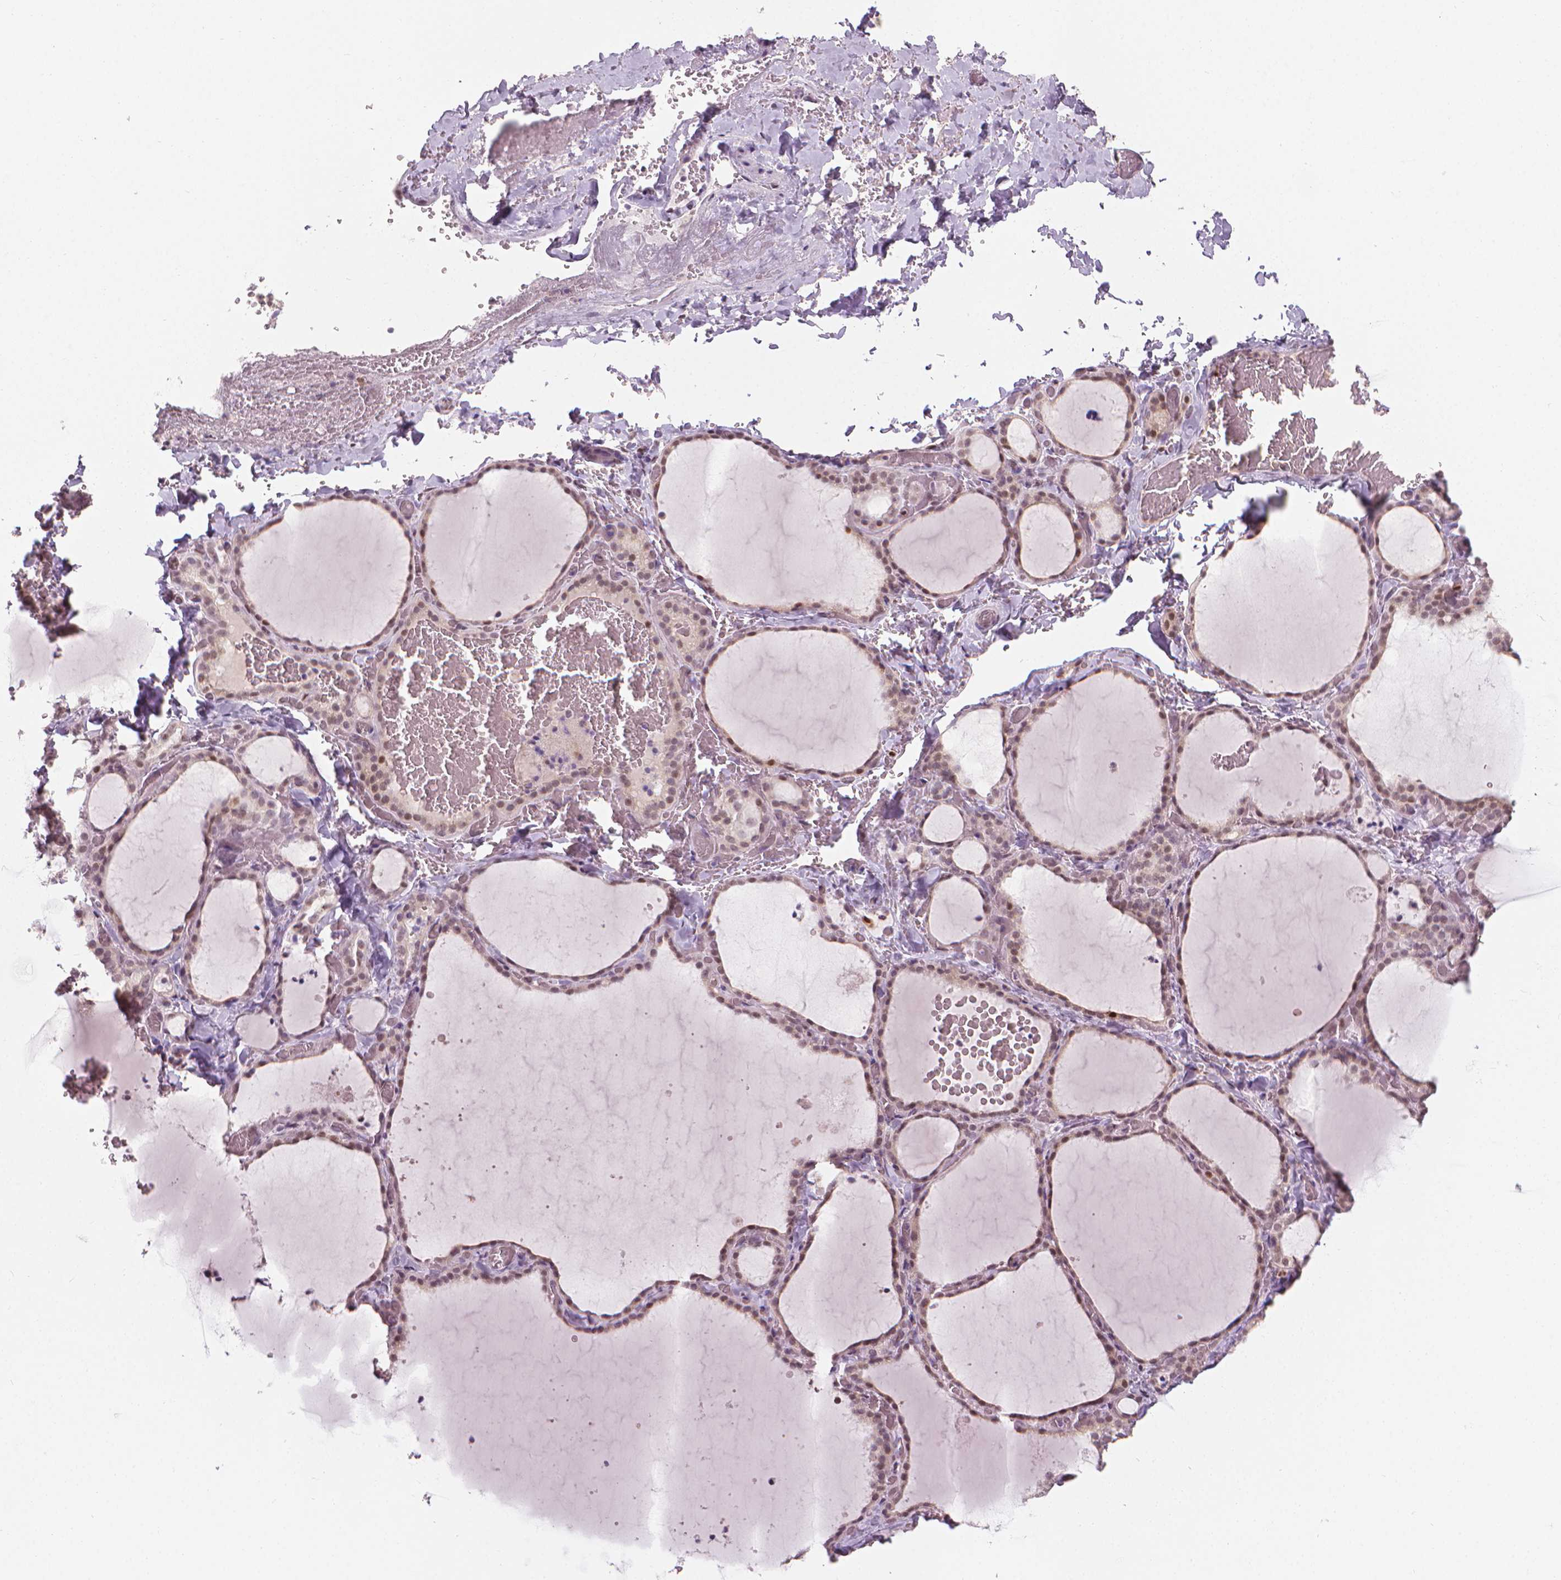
{"staining": {"intensity": "weak", "quantity": "25%-75%", "location": "nuclear"}, "tissue": "thyroid gland", "cell_type": "Glandular cells", "image_type": "normal", "snomed": [{"axis": "morphology", "description": "Normal tissue, NOS"}, {"axis": "topography", "description": "Thyroid gland"}], "caption": "An immunohistochemistry micrograph of unremarkable tissue is shown. Protein staining in brown highlights weak nuclear positivity in thyroid gland within glandular cells.", "gene": "CDKN1C", "patient": {"sex": "female", "age": 22}}